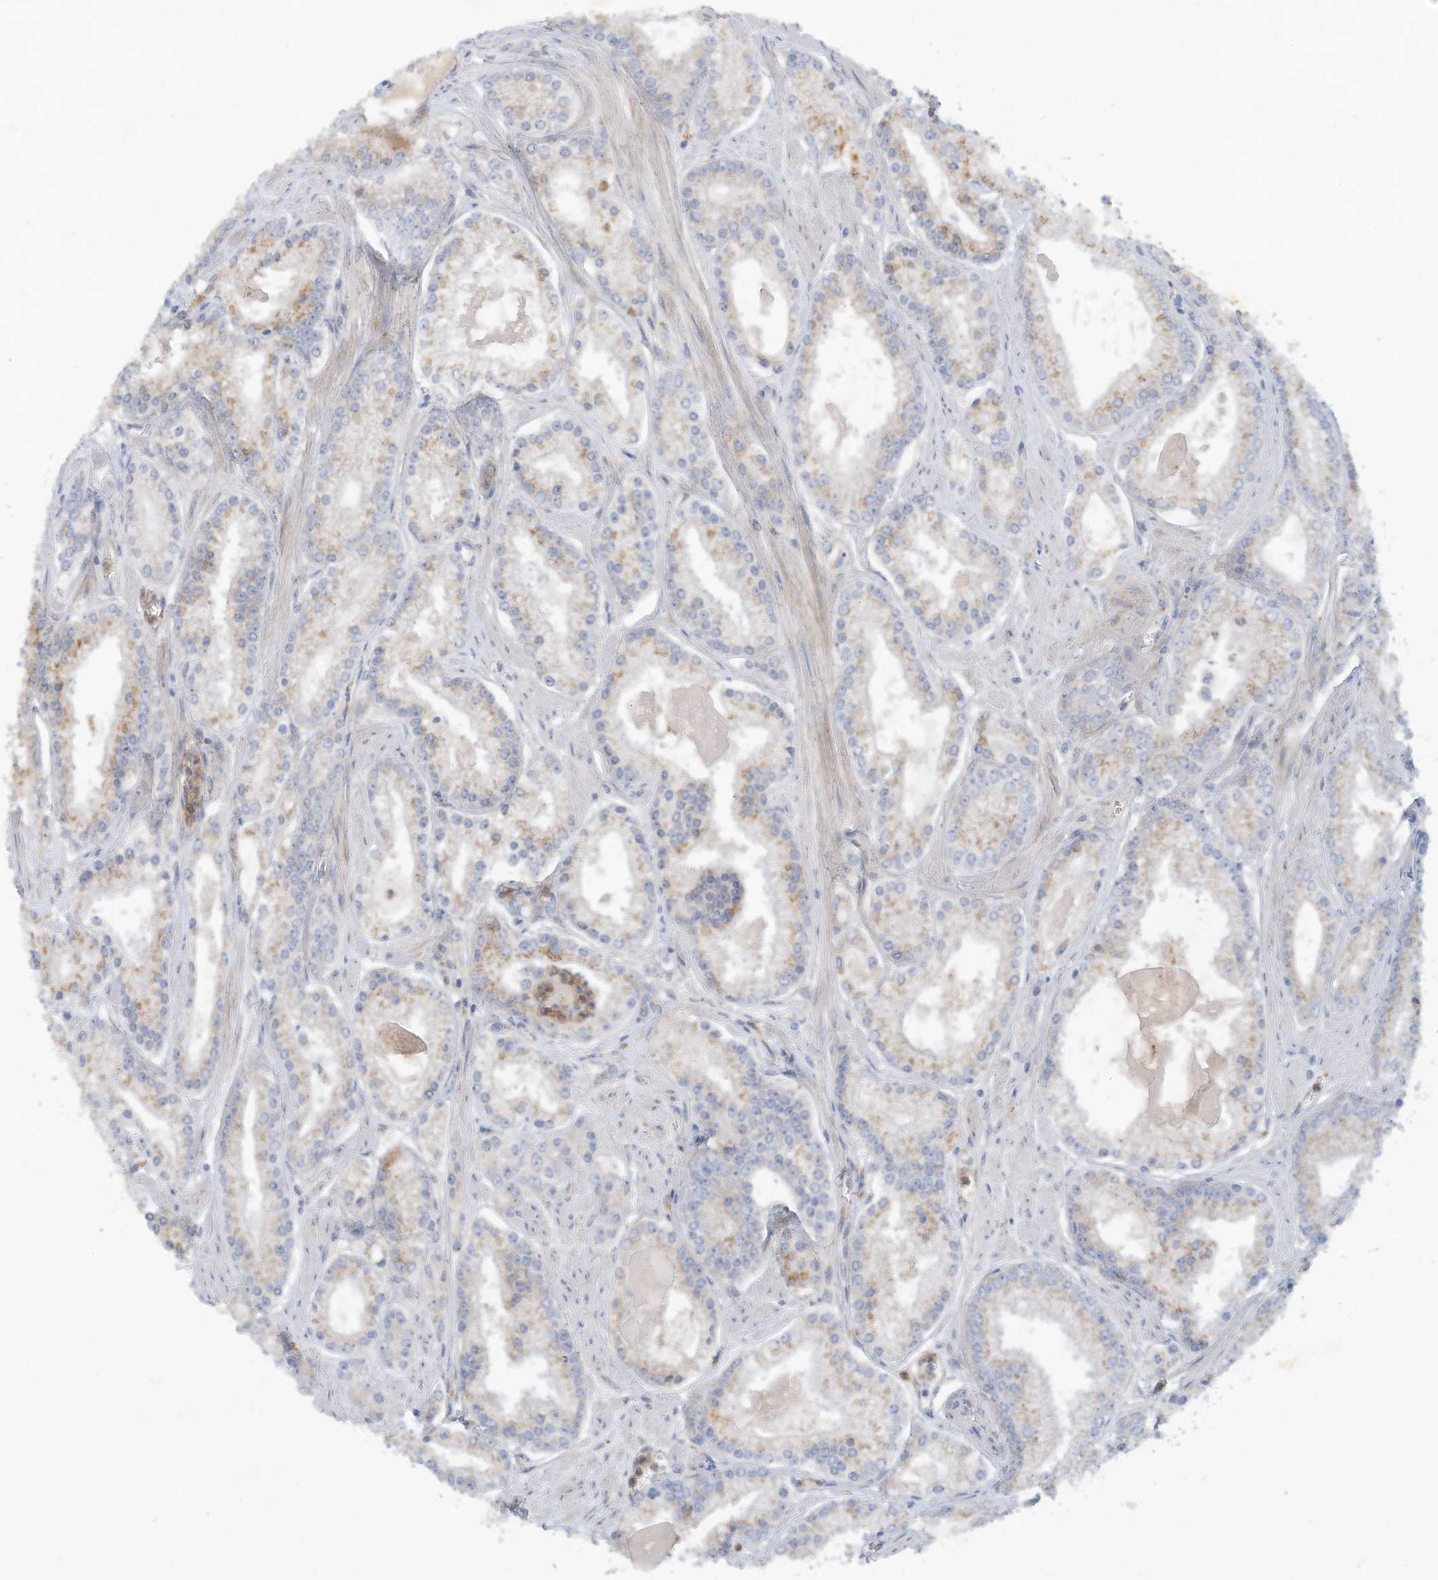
{"staining": {"intensity": "weak", "quantity": "25%-75%", "location": "cytoplasmic/membranous"}, "tissue": "prostate cancer", "cell_type": "Tumor cells", "image_type": "cancer", "snomed": [{"axis": "morphology", "description": "Adenocarcinoma, Low grade"}, {"axis": "topography", "description": "Prostate"}], "caption": "Prostate cancer stained with DAB (3,3'-diaminobenzidine) immunohistochemistry (IHC) displays low levels of weak cytoplasmic/membranous staining in approximately 25%-75% of tumor cells.", "gene": "TRMT2B", "patient": {"sex": "male", "age": 54}}